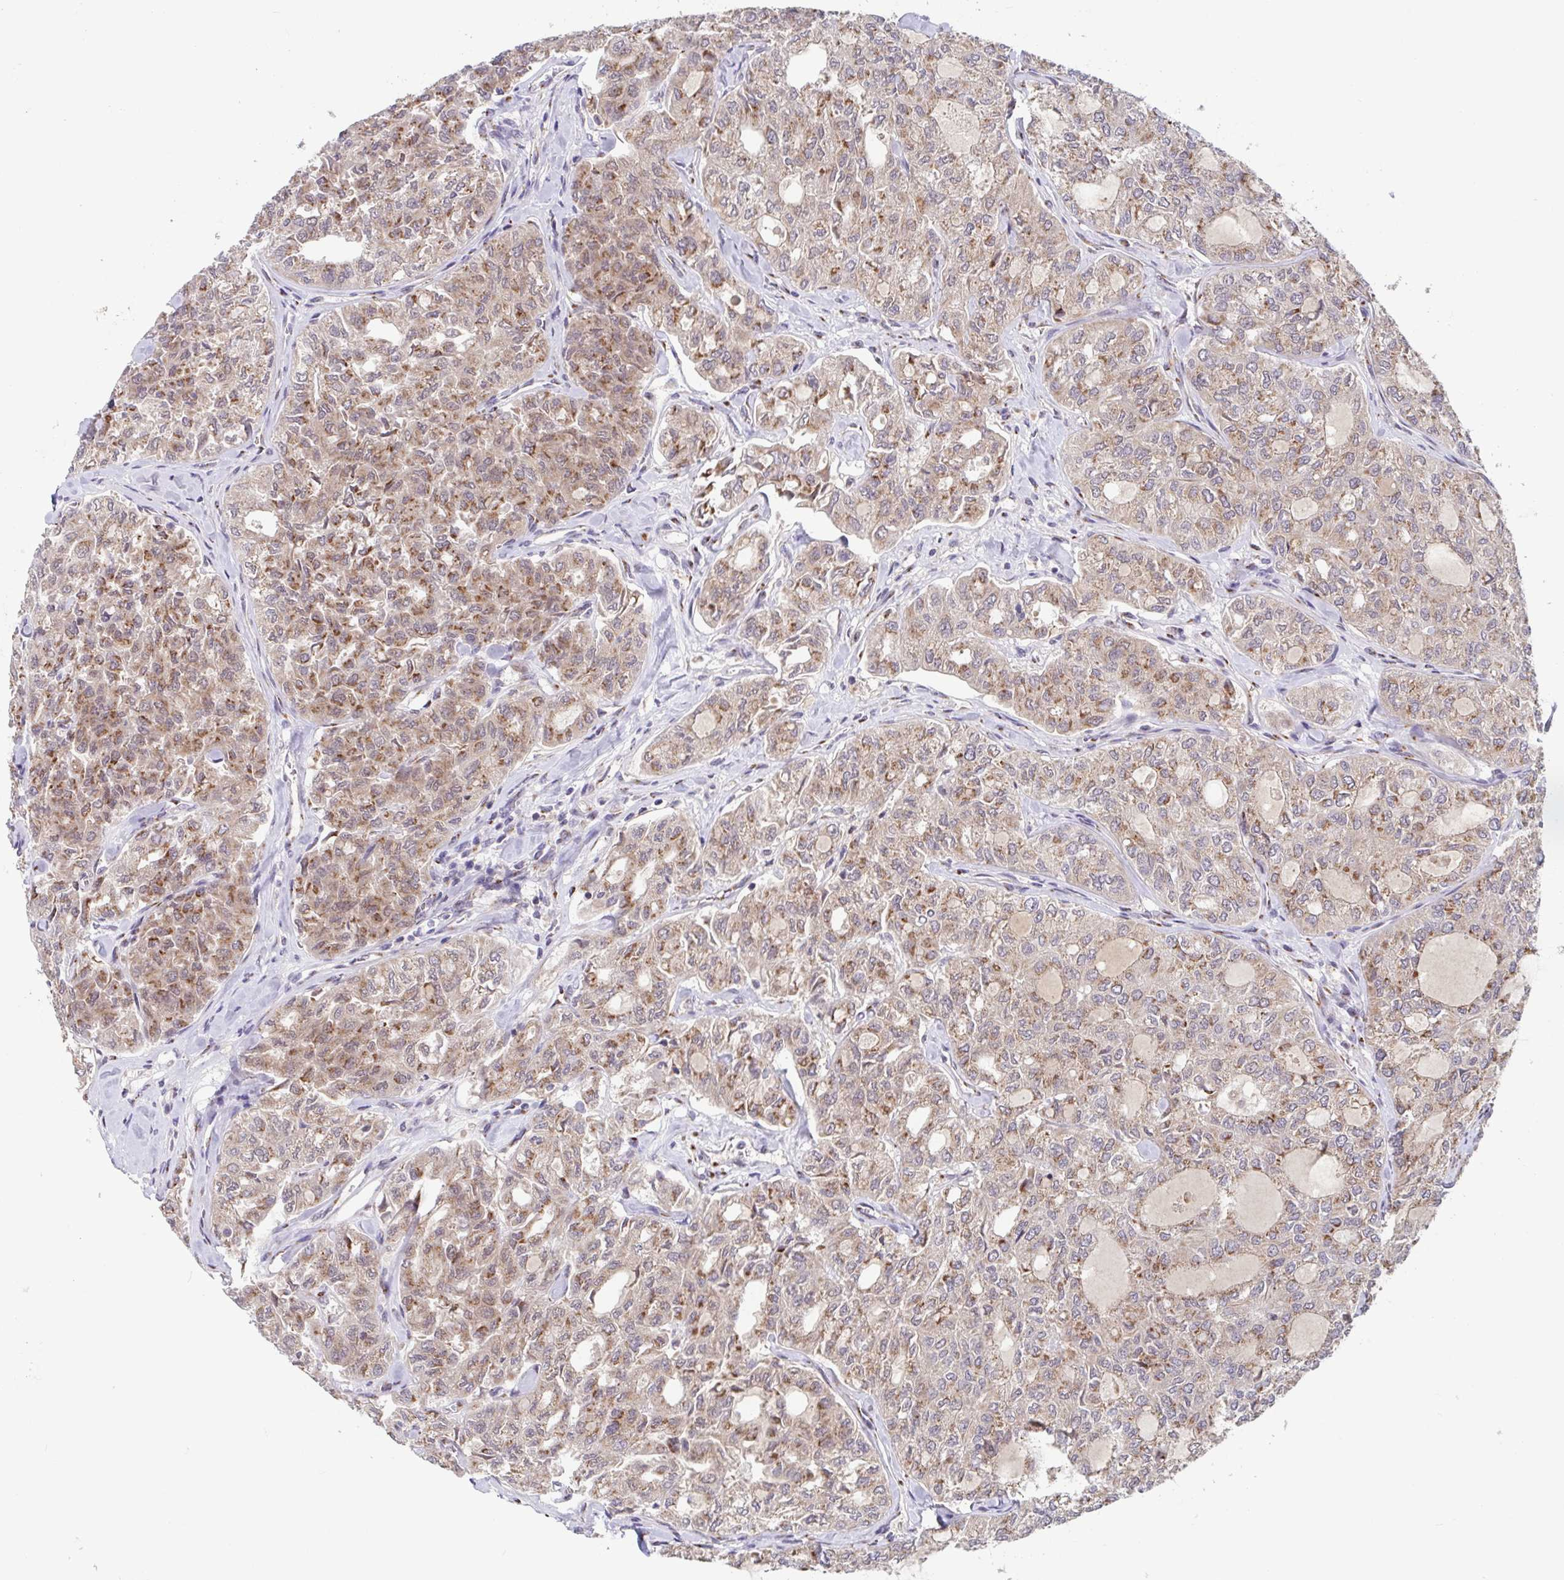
{"staining": {"intensity": "moderate", "quantity": ">75%", "location": "cytoplasmic/membranous"}, "tissue": "thyroid cancer", "cell_type": "Tumor cells", "image_type": "cancer", "snomed": [{"axis": "morphology", "description": "Follicular adenoma carcinoma, NOS"}, {"axis": "topography", "description": "Thyroid gland"}], "caption": "Tumor cells display medium levels of moderate cytoplasmic/membranous expression in about >75% of cells in thyroid cancer (follicular adenoma carcinoma). The protein is shown in brown color, while the nuclei are stained blue.", "gene": "ATP5MJ", "patient": {"sex": "male", "age": 75}}